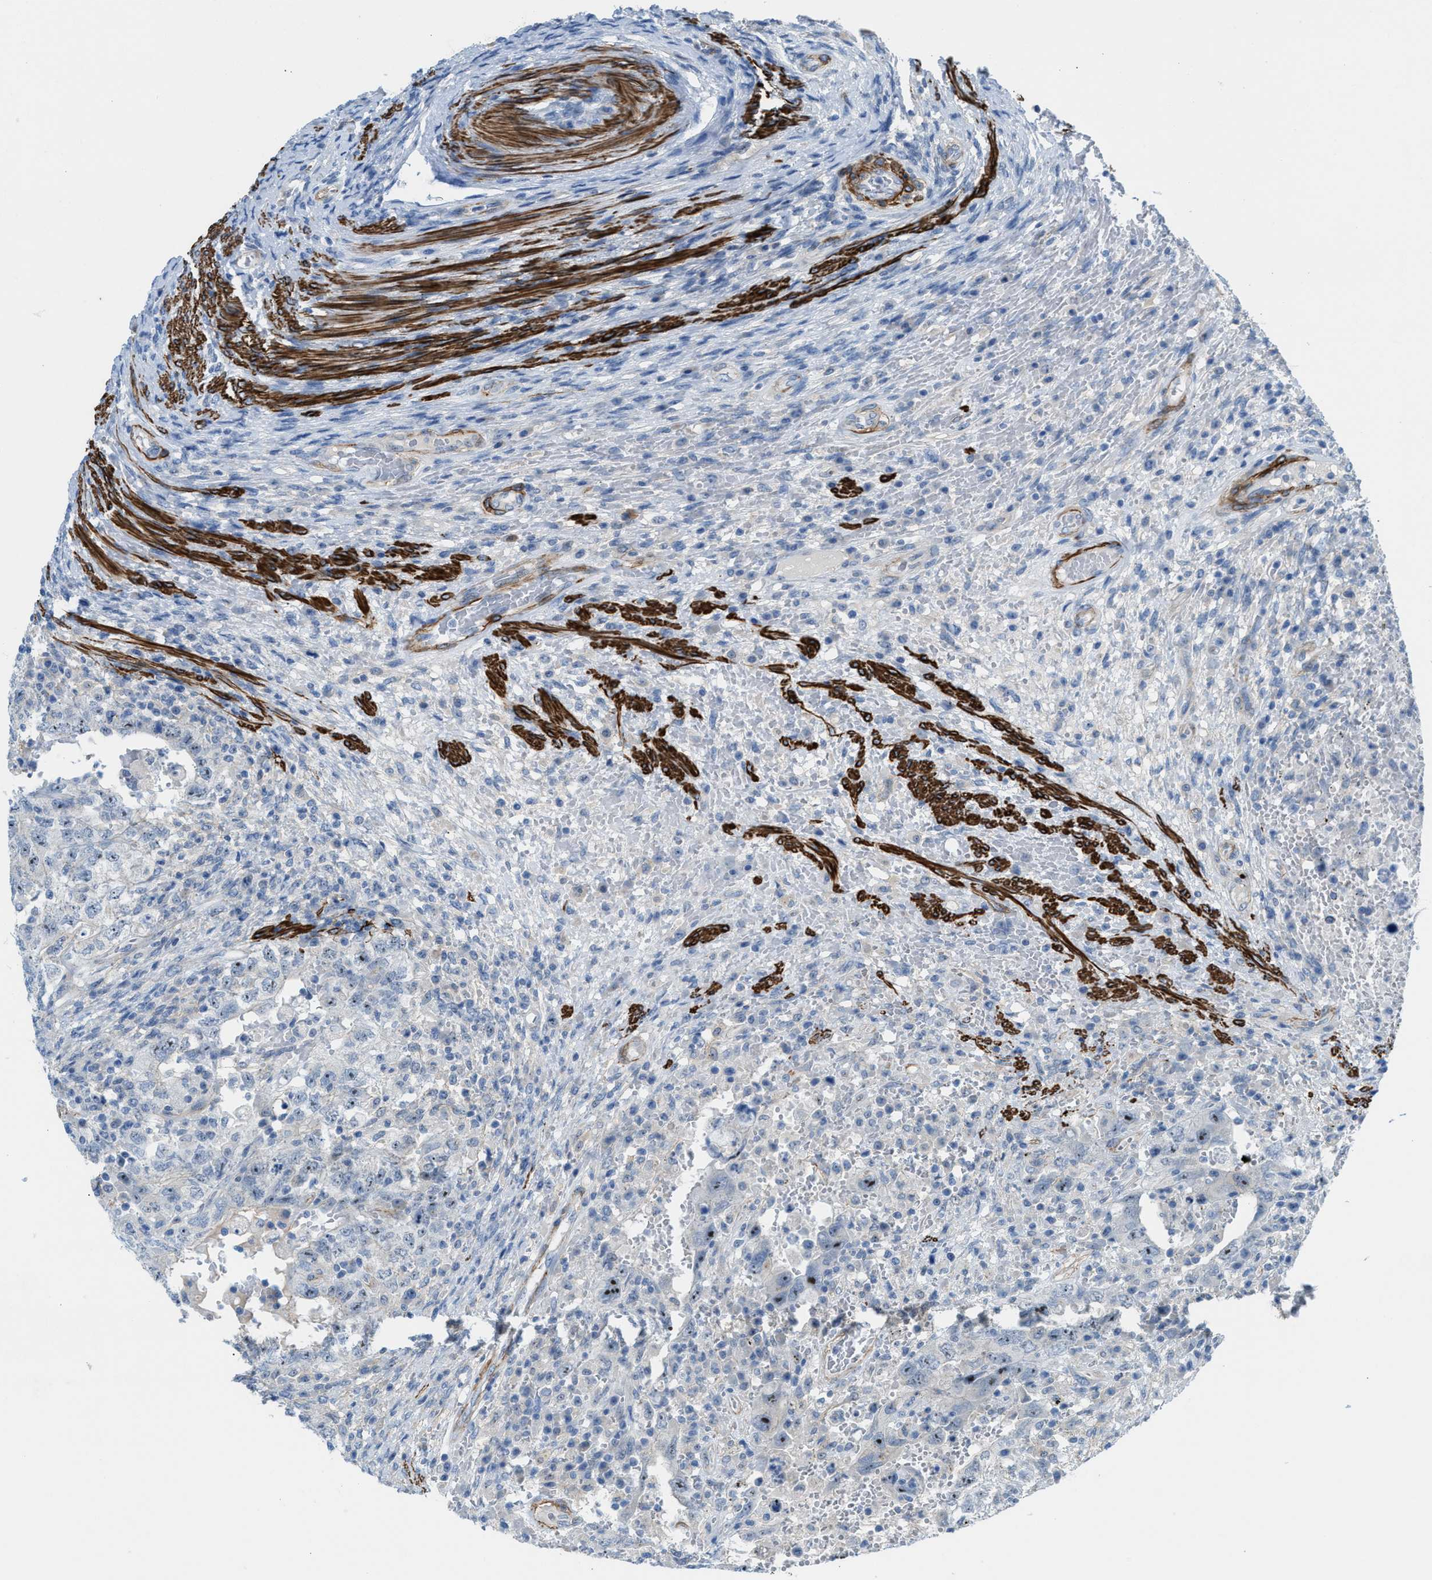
{"staining": {"intensity": "moderate", "quantity": ">75%", "location": "nuclear"}, "tissue": "testis cancer", "cell_type": "Tumor cells", "image_type": "cancer", "snomed": [{"axis": "morphology", "description": "Carcinoma, Embryonal, NOS"}, {"axis": "topography", "description": "Testis"}], "caption": "Human testis cancer stained for a protein (brown) reveals moderate nuclear positive staining in approximately >75% of tumor cells.", "gene": "NQO2", "patient": {"sex": "male", "age": 26}}